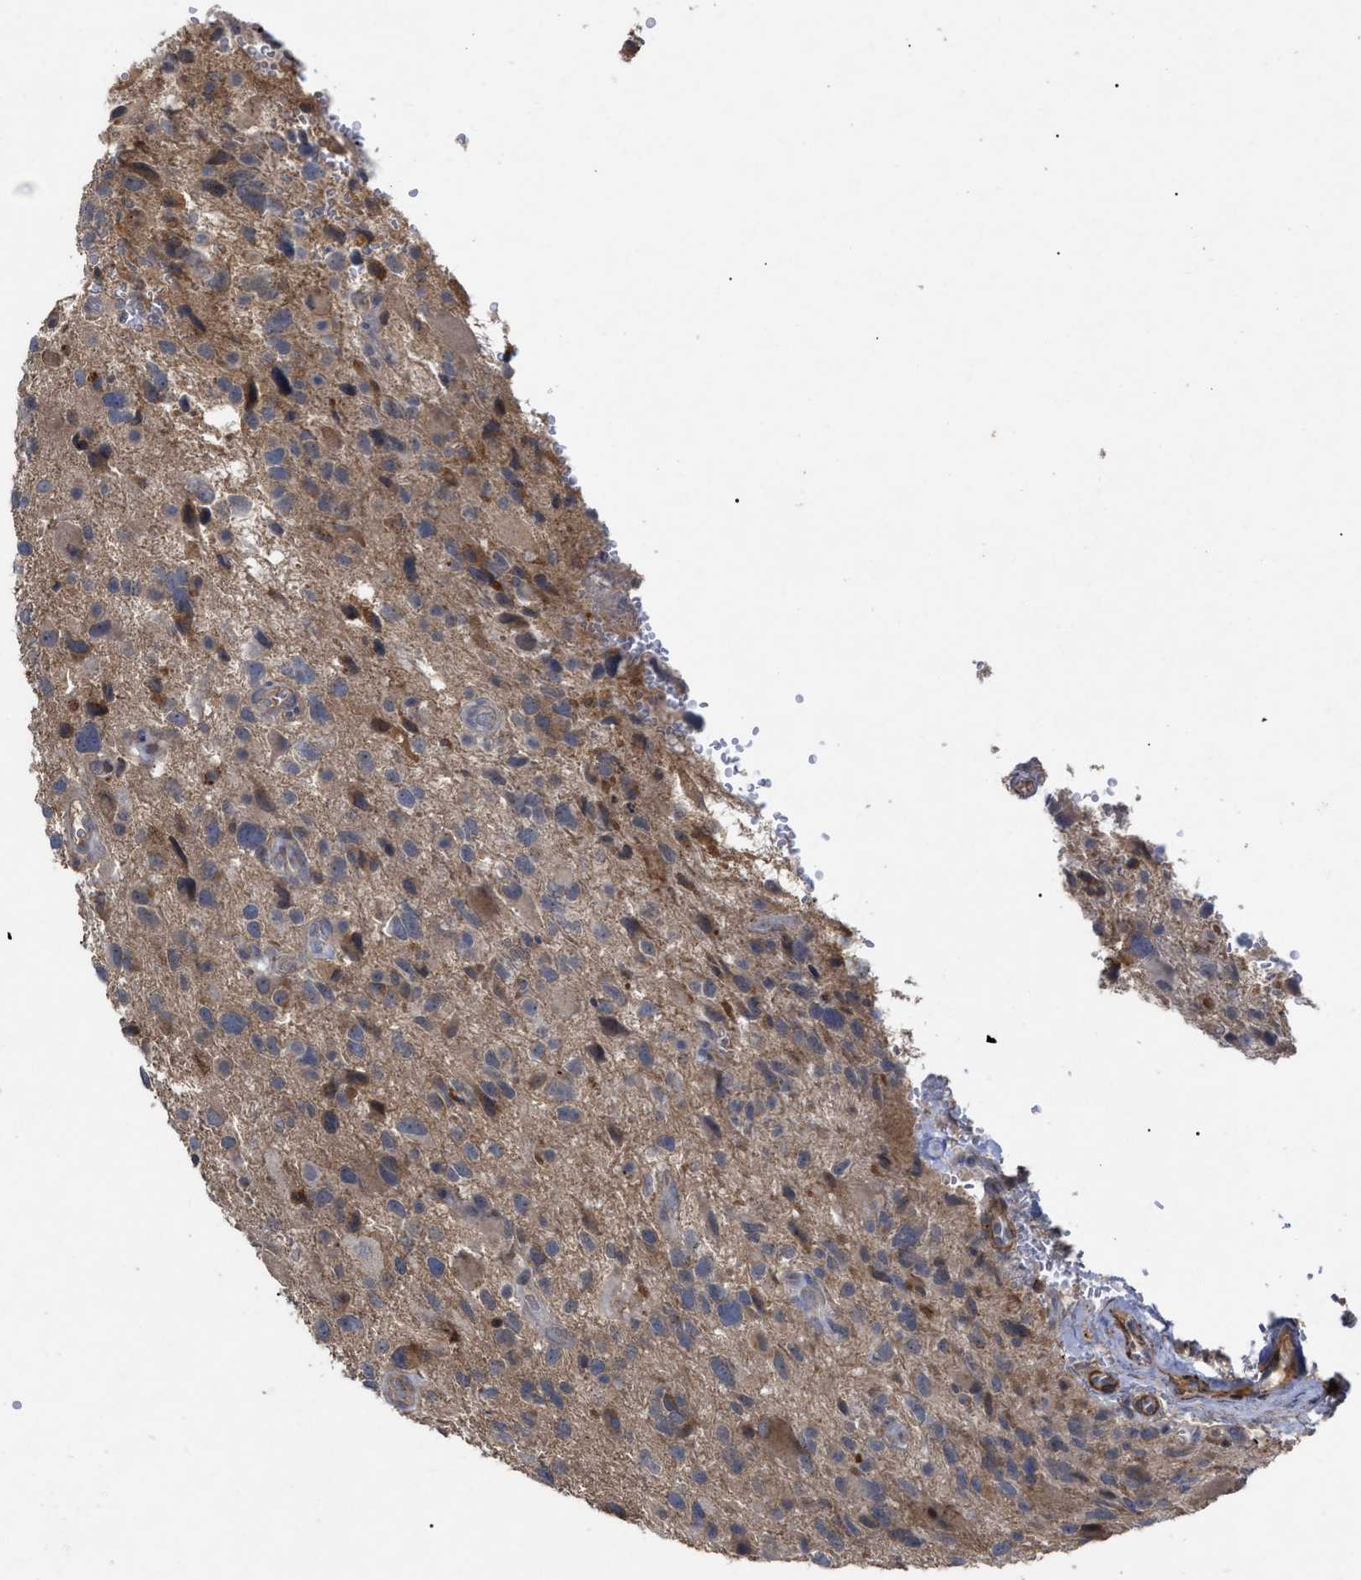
{"staining": {"intensity": "weak", "quantity": "25%-75%", "location": "cytoplasmic/membranous"}, "tissue": "glioma", "cell_type": "Tumor cells", "image_type": "cancer", "snomed": [{"axis": "morphology", "description": "Glioma, malignant, High grade"}, {"axis": "topography", "description": "Brain"}], "caption": "Weak cytoplasmic/membranous positivity for a protein is identified in approximately 25%-75% of tumor cells of malignant high-grade glioma using immunohistochemistry.", "gene": "ST6GALNAC6", "patient": {"sex": "male", "age": 33}}